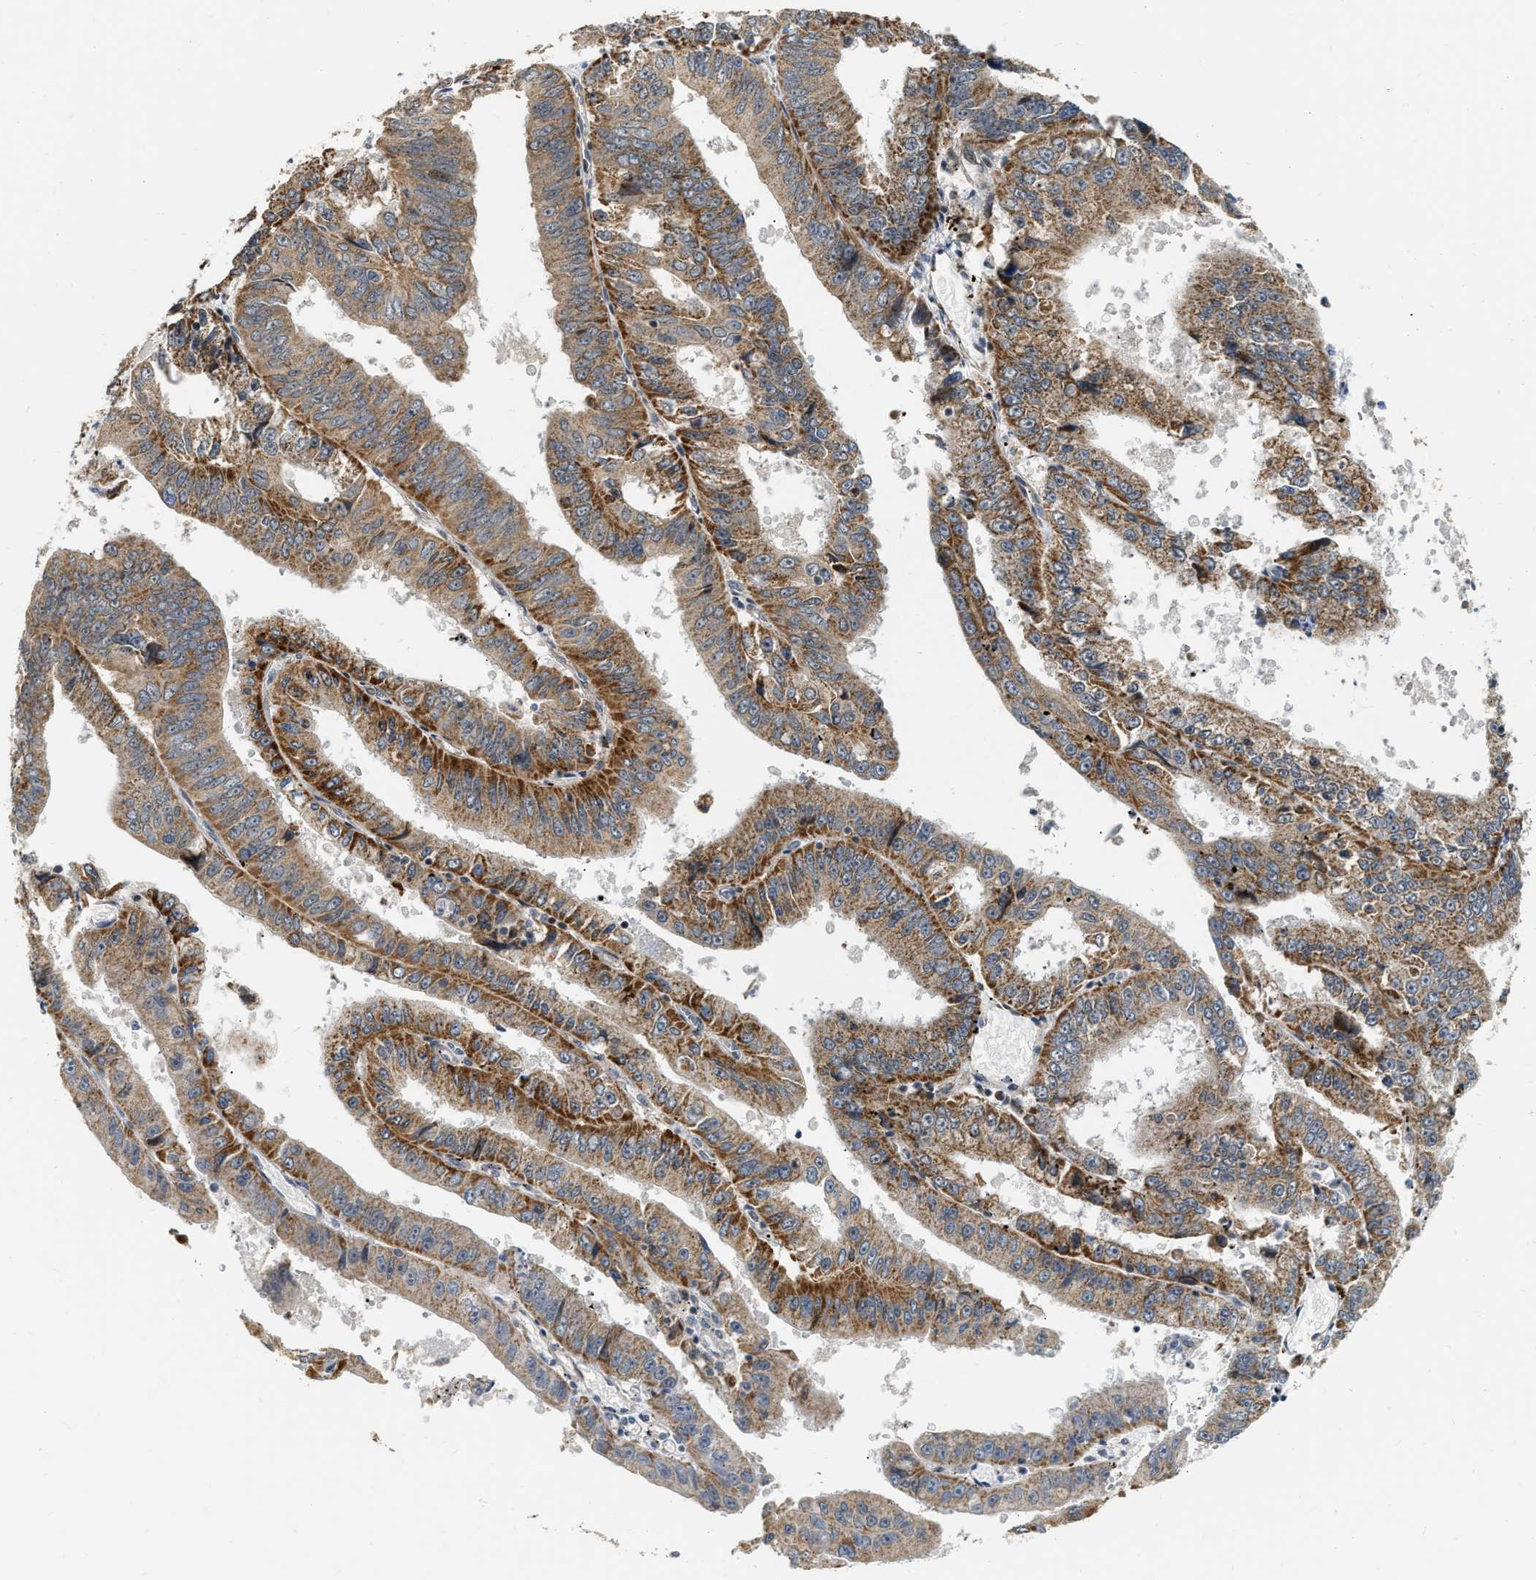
{"staining": {"intensity": "moderate", "quantity": ">75%", "location": "cytoplasmic/membranous"}, "tissue": "endometrial cancer", "cell_type": "Tumor cells", "image_type": "cancer", "snomed": [{"axis": "morphology", "description": "Adenocarcinoma, NOS"}, {"axis": "topography", "description": "Endometrium"}], "caption": "DAB (3,3'-diaminobenzidine) immunohistochemical staining of human endometrial adenocarcinoma demonstrates moderate cytoplasmic/membranous protein expression in about >75% of tumor cells. The staining was performed using DAB, with brown indicating positive protein expression. Nuclei are stained blue with hematoxylin.", "gene": "DEPTOR", "patient": {"sex": "female", "age": 66}}